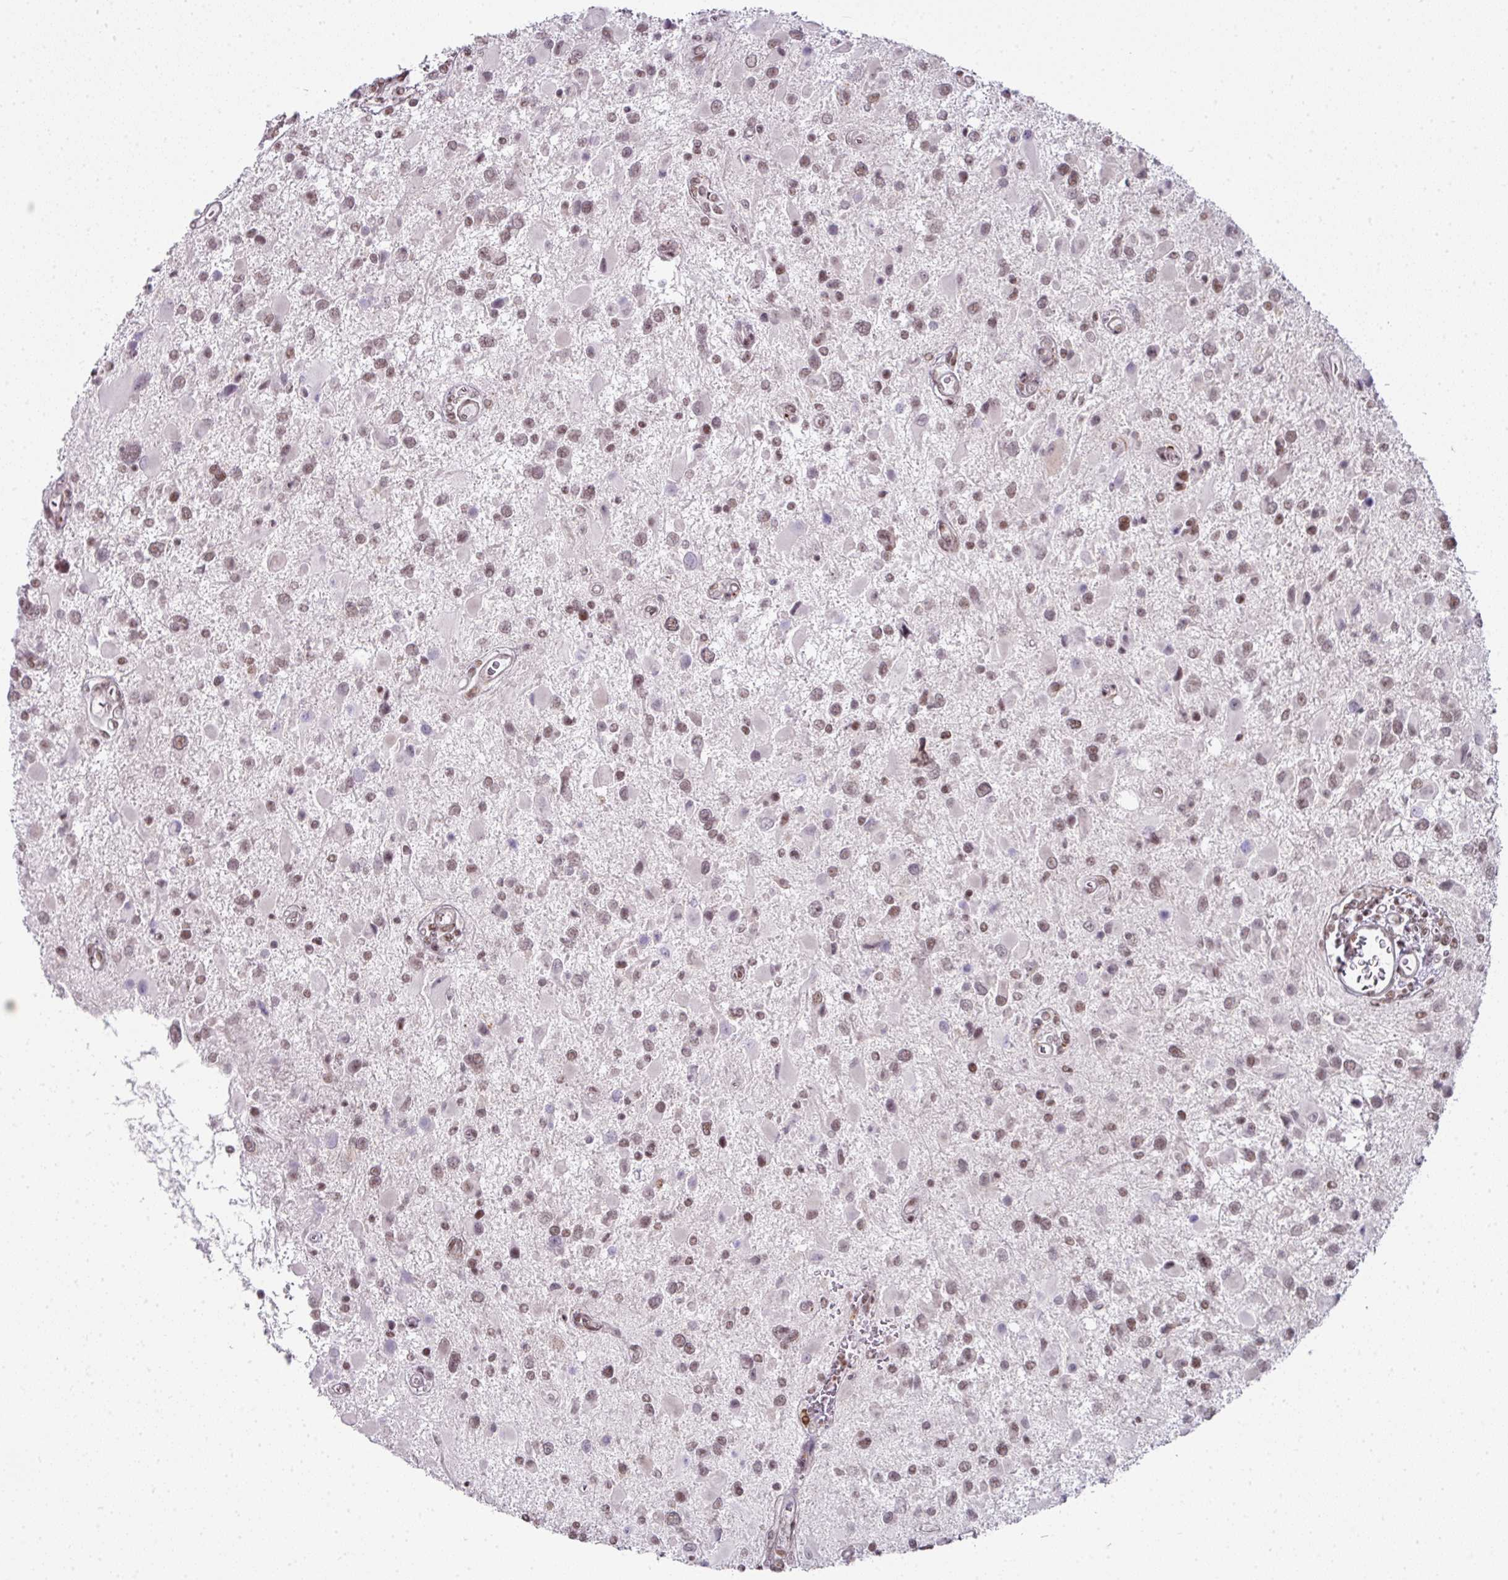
{"staining": {"intensity": "moderate", "quantity": ">75%", "location": "nuclear"}, "tissue": "glioma", "cell_type": "Tumor cells", "image_type": "cancer", "snomed": [{"axis": "morphology", "description": "Glioma, malignant, High grade"}, {"axis": "topography", "description": "Brain"}], "caption": "High-magnification brightfield microscopy of glioma stained with DAB (brown) and counterstained with hematoxylin (blue). tumor cells exhibit moderate nuclear staining is appreciated in approximately>75% of cells.", "gene": "NFYA", "patient": {"sex": "male", "age": 53}}